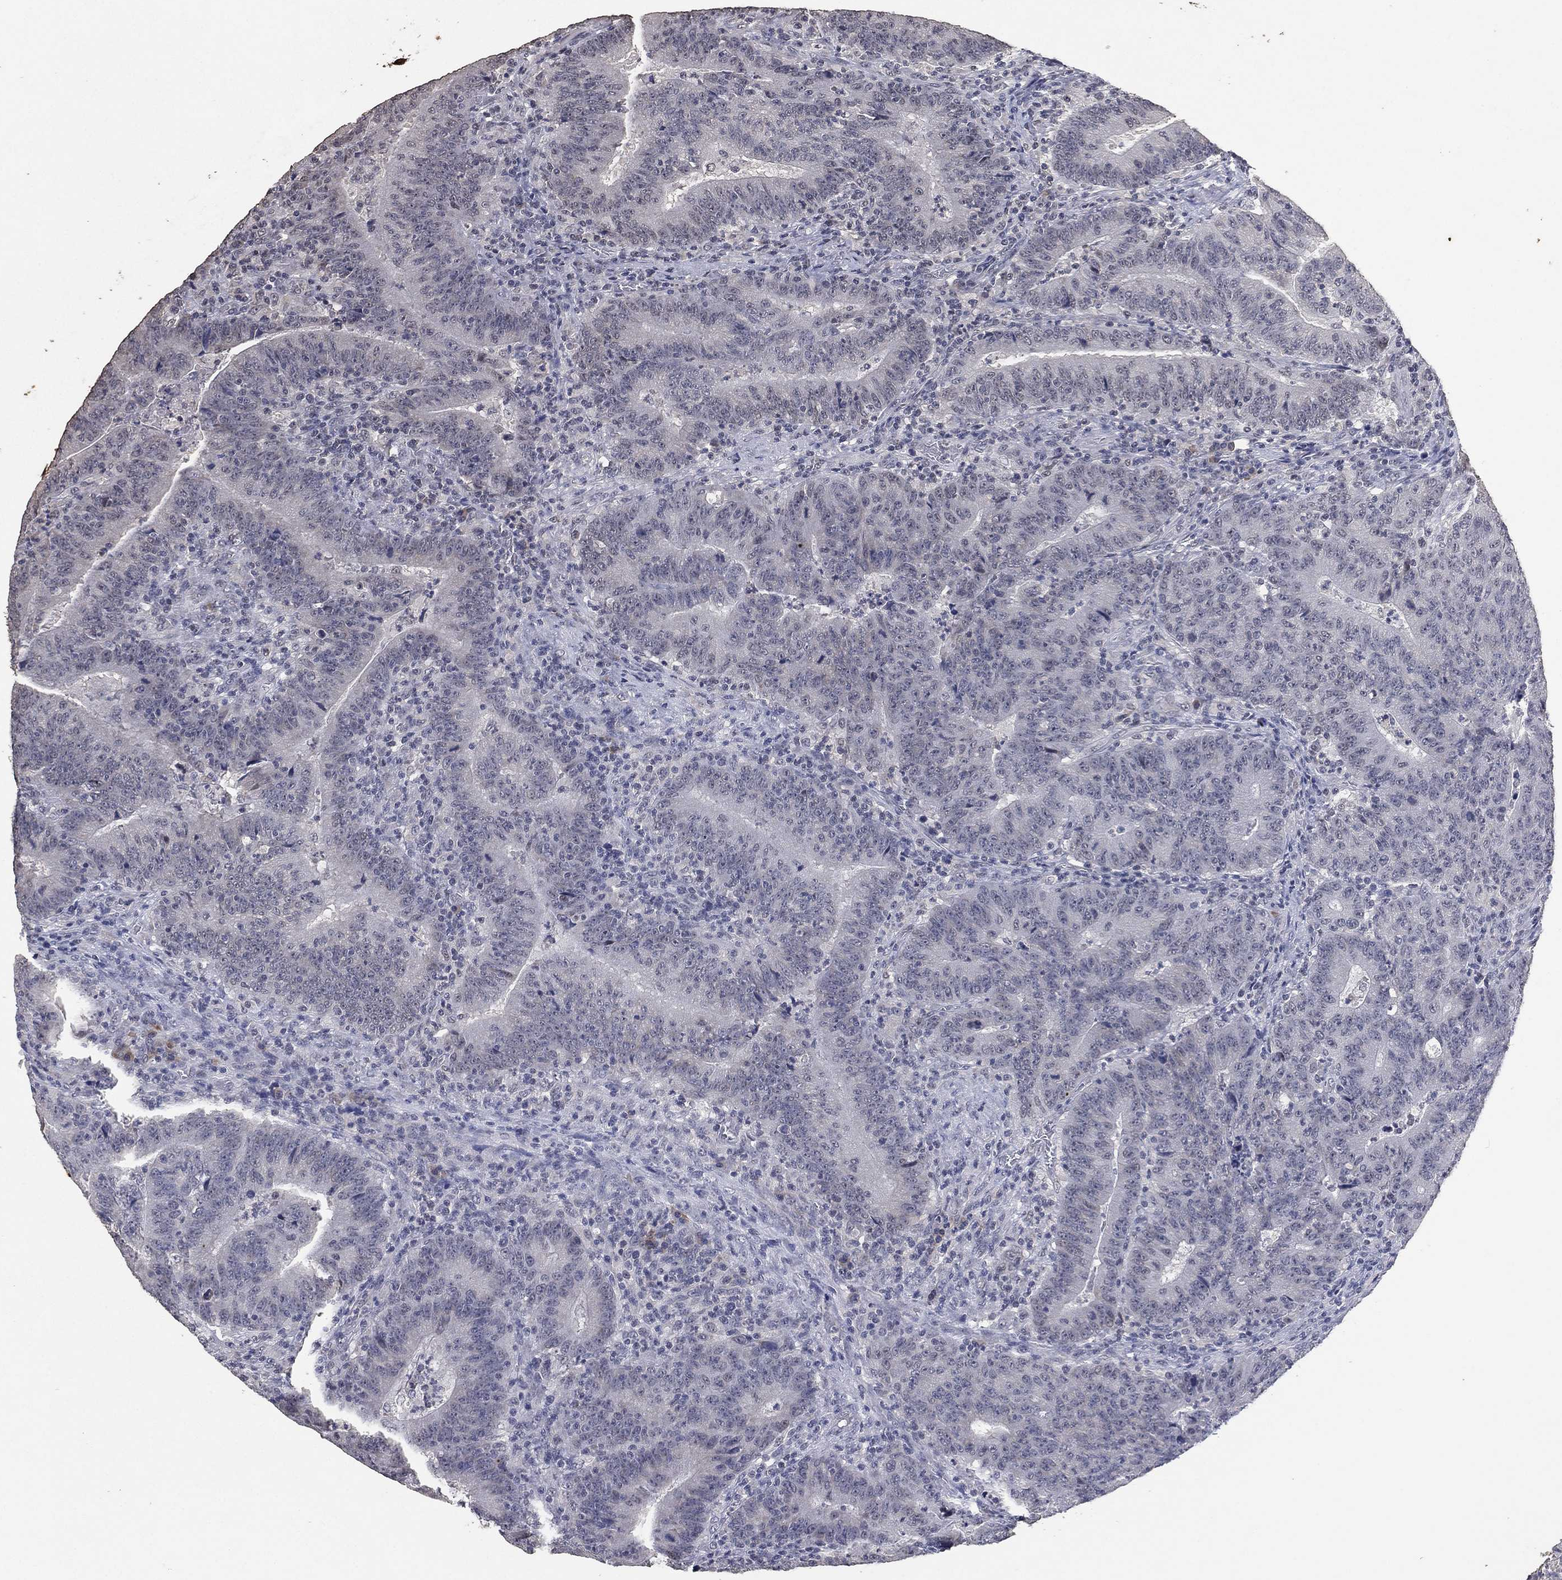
{"staining": {"intensity": "negative", "quantity": "none", "location": "none"}, "tissue": "colorectal cancer", "cell_type": "Tumor cells", "image_type": "cancer", "snomed": [{"axis": "morphology", "description": "Adenocarcinoma, NOS"}, {"axis": "topography", "description": "Colon"}], "caption": "This is a photomicrograph of immunohistochemistry (IHC) staining of colorectal adenocarcinoma, which shows no staining in tumor cells. Brightfield microscopy of immunohistochemistry (IHC) stained with DAB (brown) and hematoxylin (blue), captured at high magnification.", "gene": "DSG1", "patient": {"sex": "female", "age": 75}}